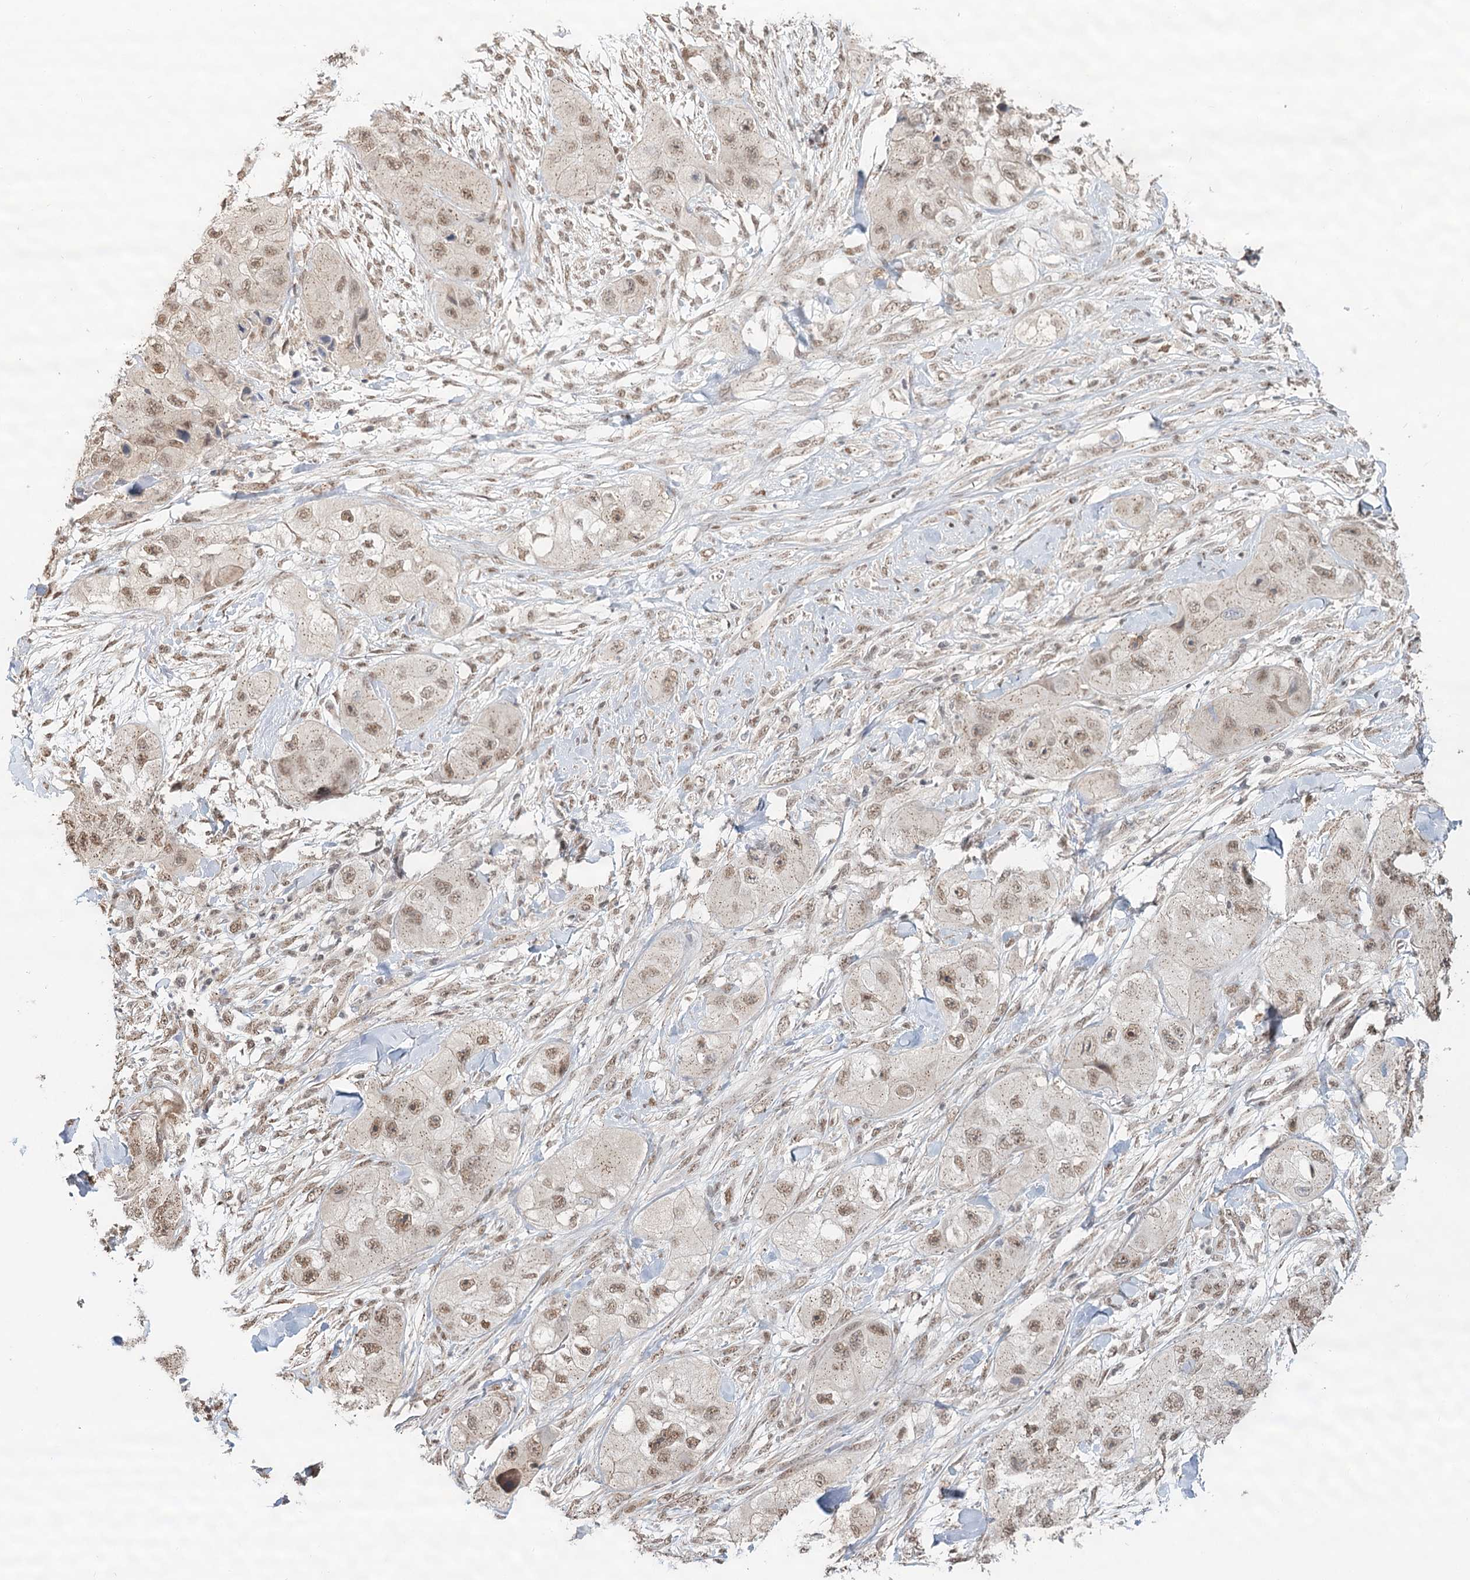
{"staining": {"intensity": "moderate", "quantity": "25%-75%", "location": "nuclear"}, "tissue": "skin cancer", "cell_type": "Tumor cells", "image_type": "cancer", "snomed": [{"axis": "morphology", "description": "Squamous cell carcinoma, NOS"}, {"axis": "topography", "description": "Skin"}, {"axis": "topography", "description": "Subcutis"}], "caption": "Moderate nuclear expression is appreciated in about 25%-75% of tumor cells in squamous cell carcinoma (skin).", "gene": "GPALPP1", "patient": {"sex": "male", "age": 73}}